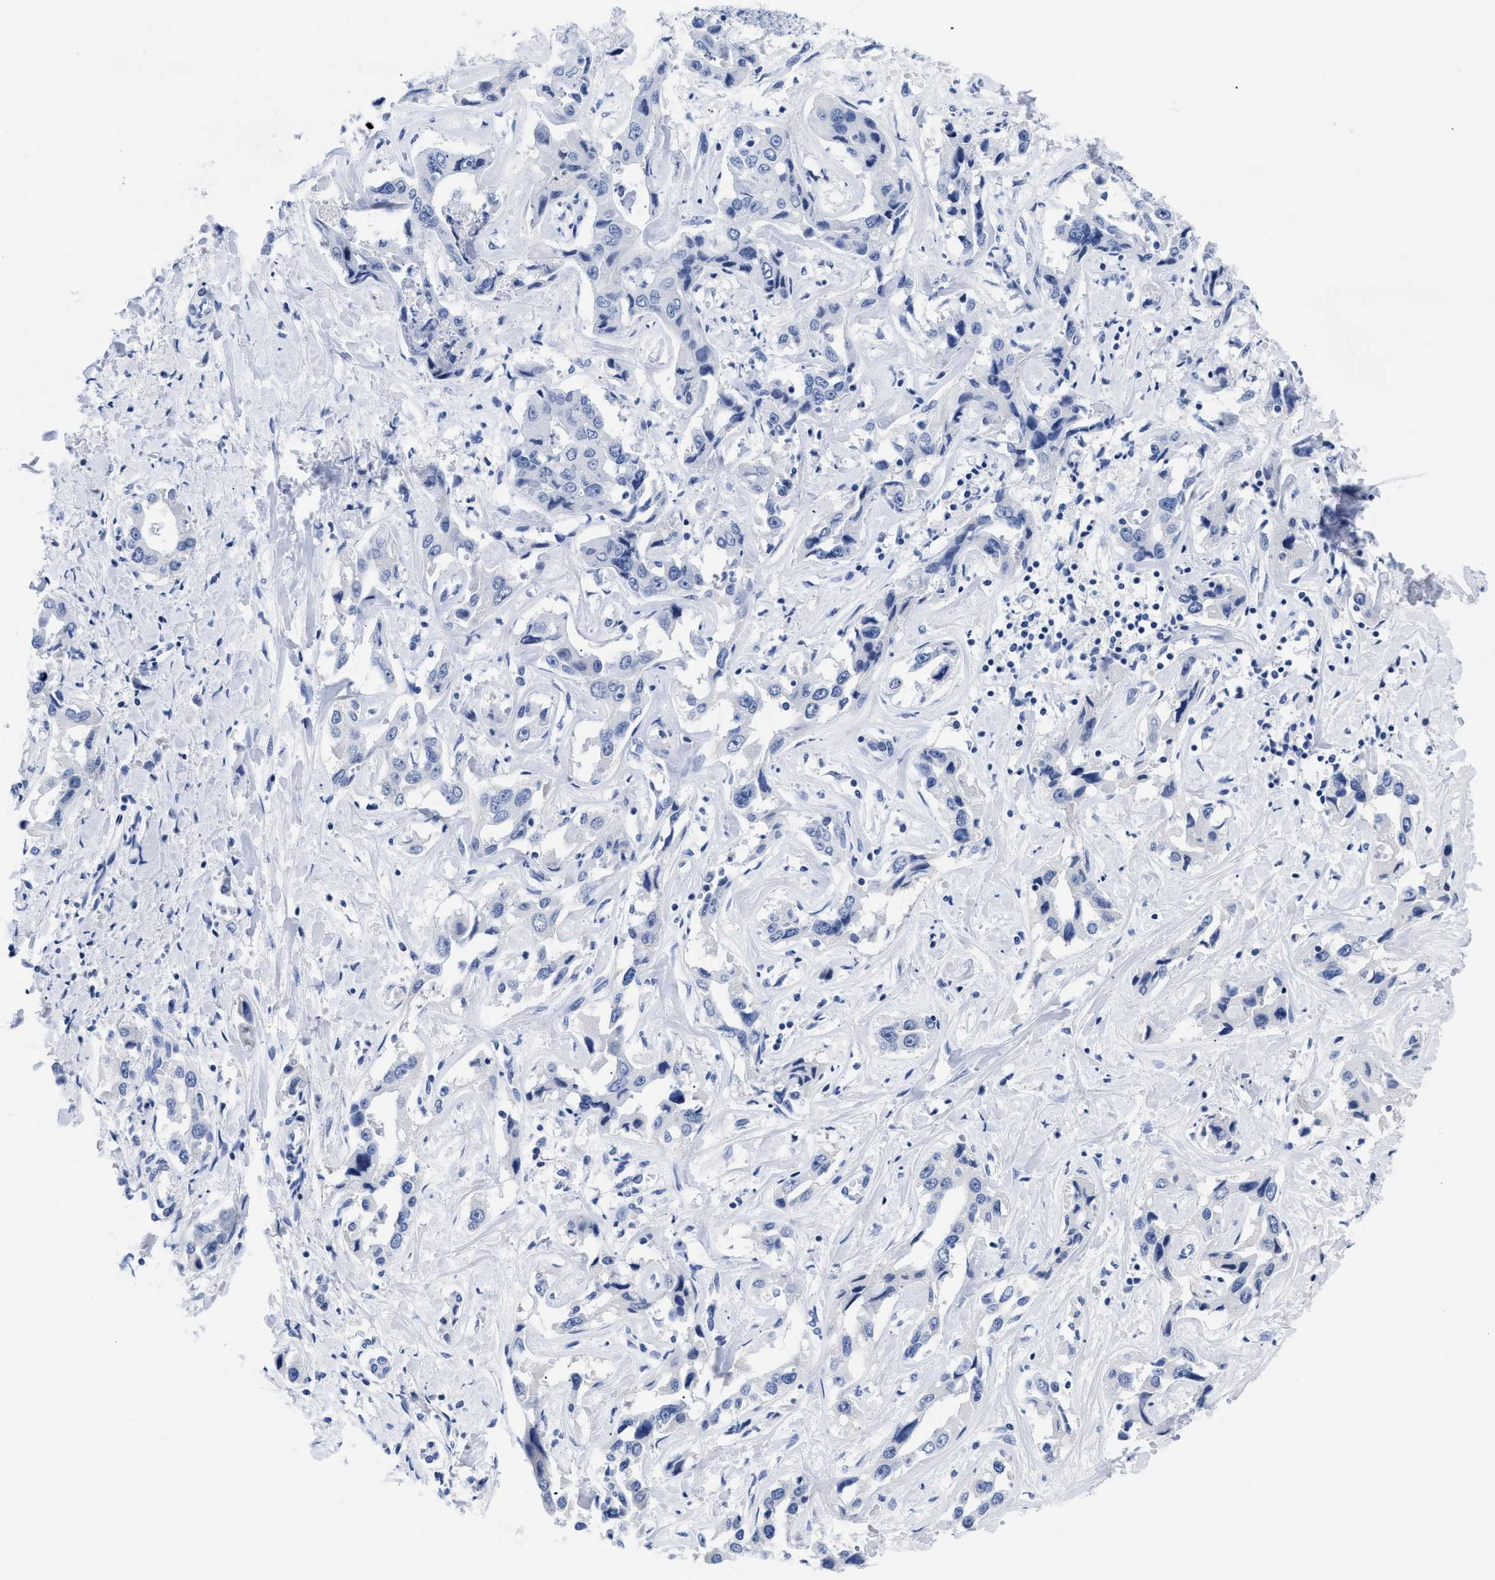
{"staining": {"intensity": "negative", "quantity": "none", "location": "none"}, "tissue": "liver cancer", "cell_type": "Tumor cells", "image_type": "cancer", "snomed": [{"axis": "morphology", "description": "Cholangiocarcinoma"}, {"axis": "topography", "description": "Liver"}], "caption": "This is a image of immunohistochemistry (IHC) staining of liver cancer, which shows no expression in tumor cells.", "gene": "TREML1", "patient": {"sex": "male", "age": 59}}